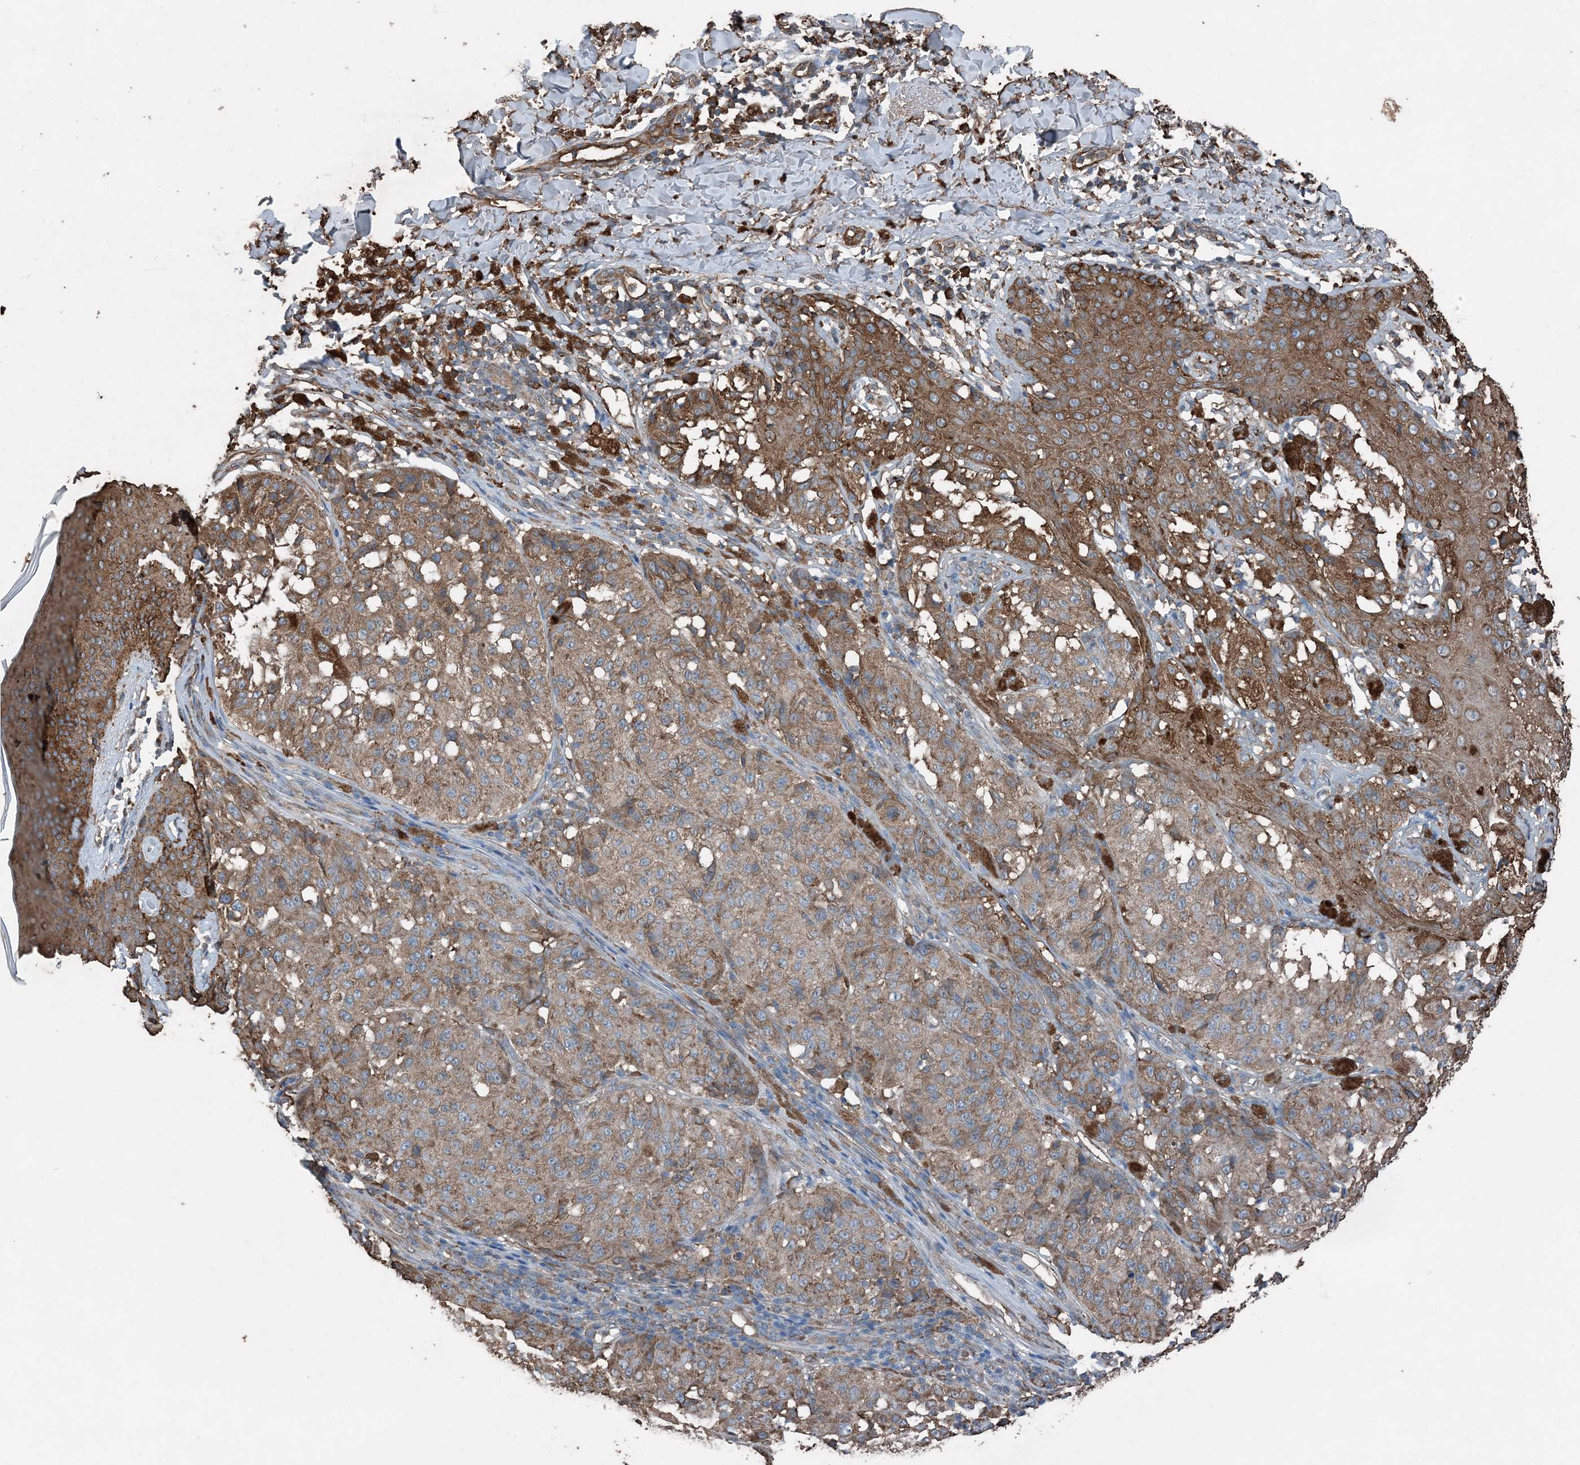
{"staining": {"intensity": "moderate", "quantity": ">75%", "location": "cytoplasmic/membranous"}, "tissue": "melanoma", "cell_type": "Tumor cells", "image_type": "cancer", "snomed": [{"axis": "morphology", "description": "Malignant melanoma, NOS"}, {"axis": "topography", "description": "Skin"}], "caption": "IHC of human melanoma displays medium levels of moderate cytoplasmic/membranous expression in approximately >75% of tumor cells. The staining is performed using DAB (3,3'-diaminobenzidine) brown chromogen to label protein expression. The nuclei are counter-stained blue using hematoxylin.", "gene": "PDIA6", "patient": {"sex": "female", "age": 46}}